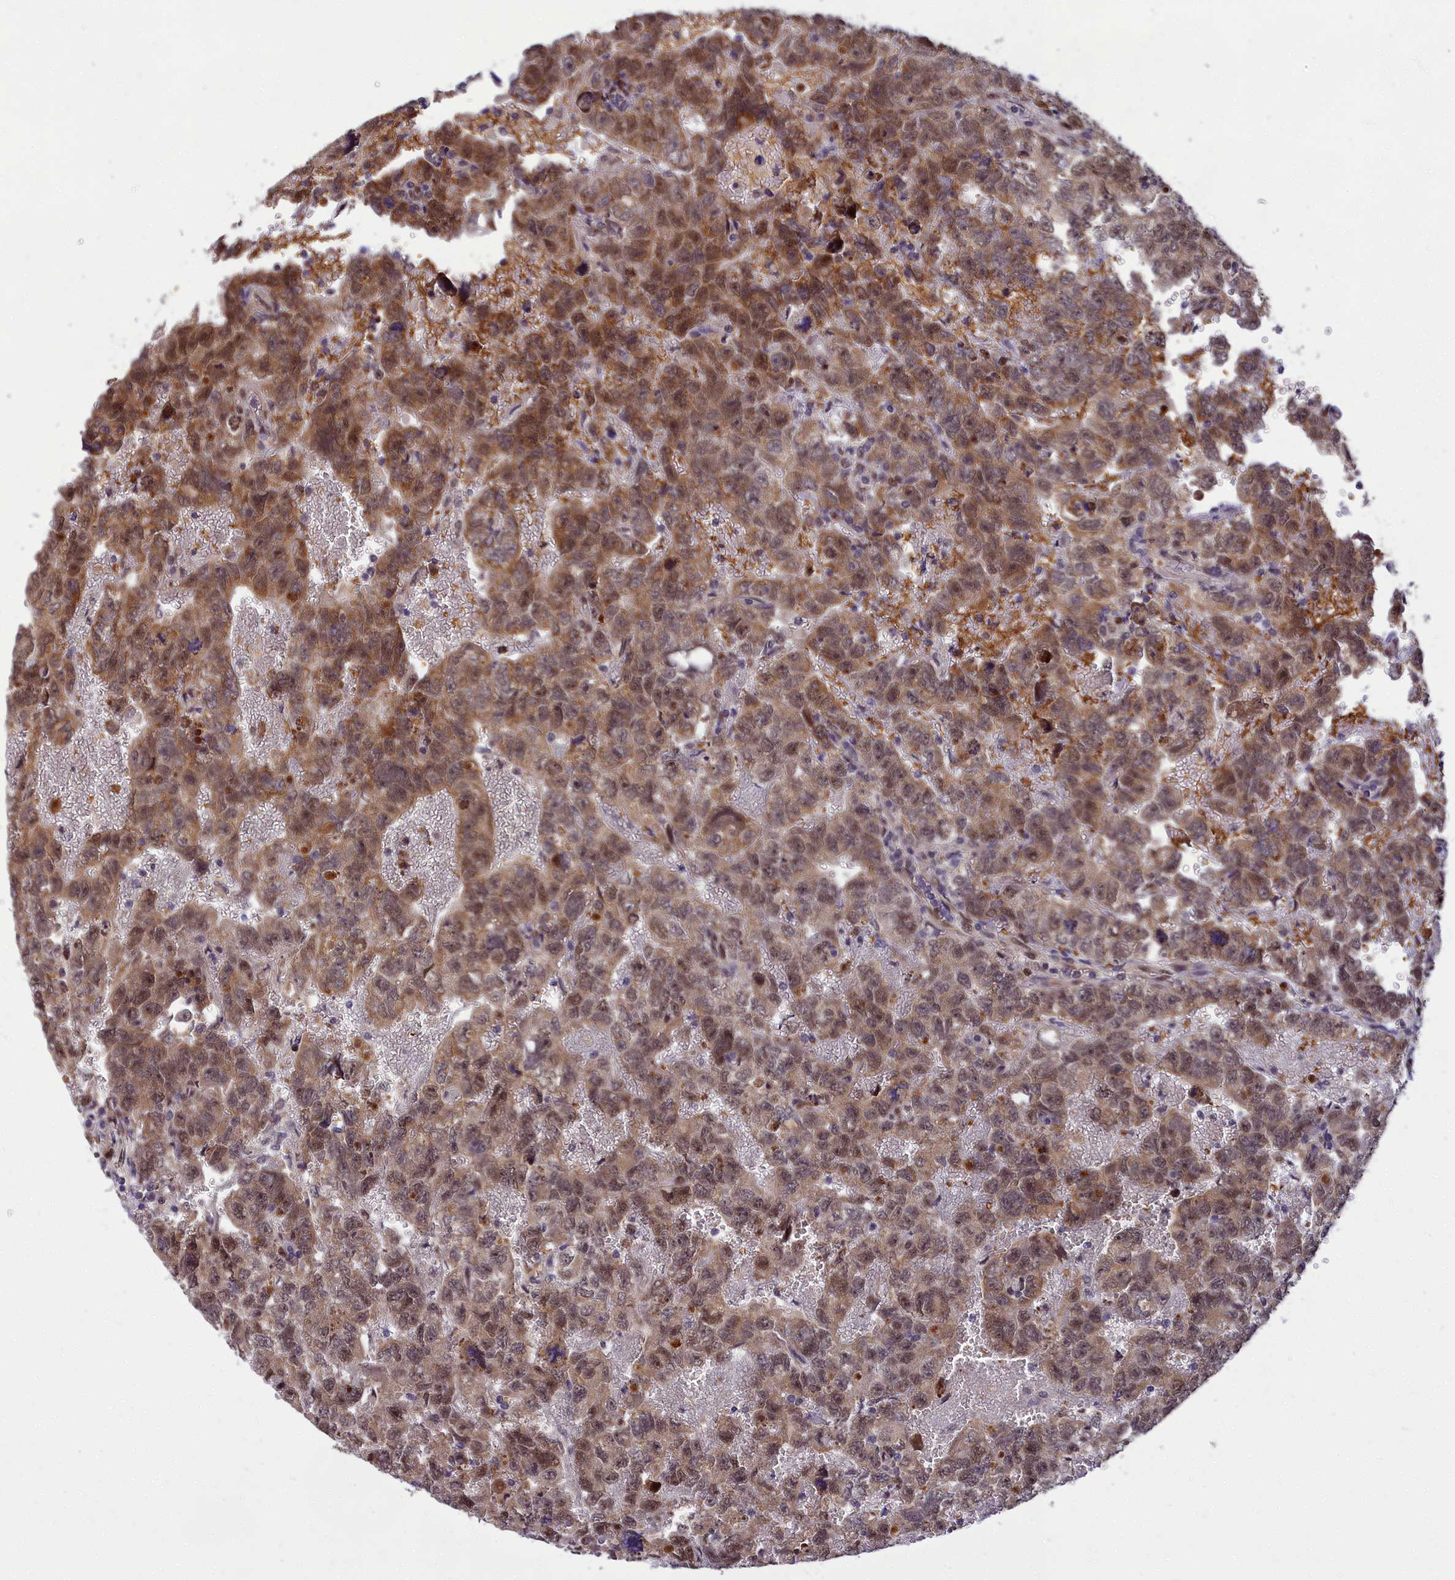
{"staining": {"intensity": "moderate", "quantity": ">75%", "location": "cytoplasmic/membranous,nuclear"}, "tissue": "testis cancer", "cell_type": "Tumor cells", "image_type": "cancer", "snomed": [{"axis": "morphology", "description": "Carcinoma, Embryonal, NOS"}, {"axis": "topography", "description": "Testis"}], "caption": "Immunohistochemical staining of human testis embryonal carcinoma exhibits medium levels of moderate cytoplasmic/membranous and nuclear protein staining in about >75% of tumor cells. The staining was performed using DAB (3,3'-diaminobenzidine) to visualize the protein expression in brown, while the nuclei were stained in blue with hematoxylin (Magnification: 20x).", "gene": "EARS2", "patient": {"sex": "male", "age": 45}}